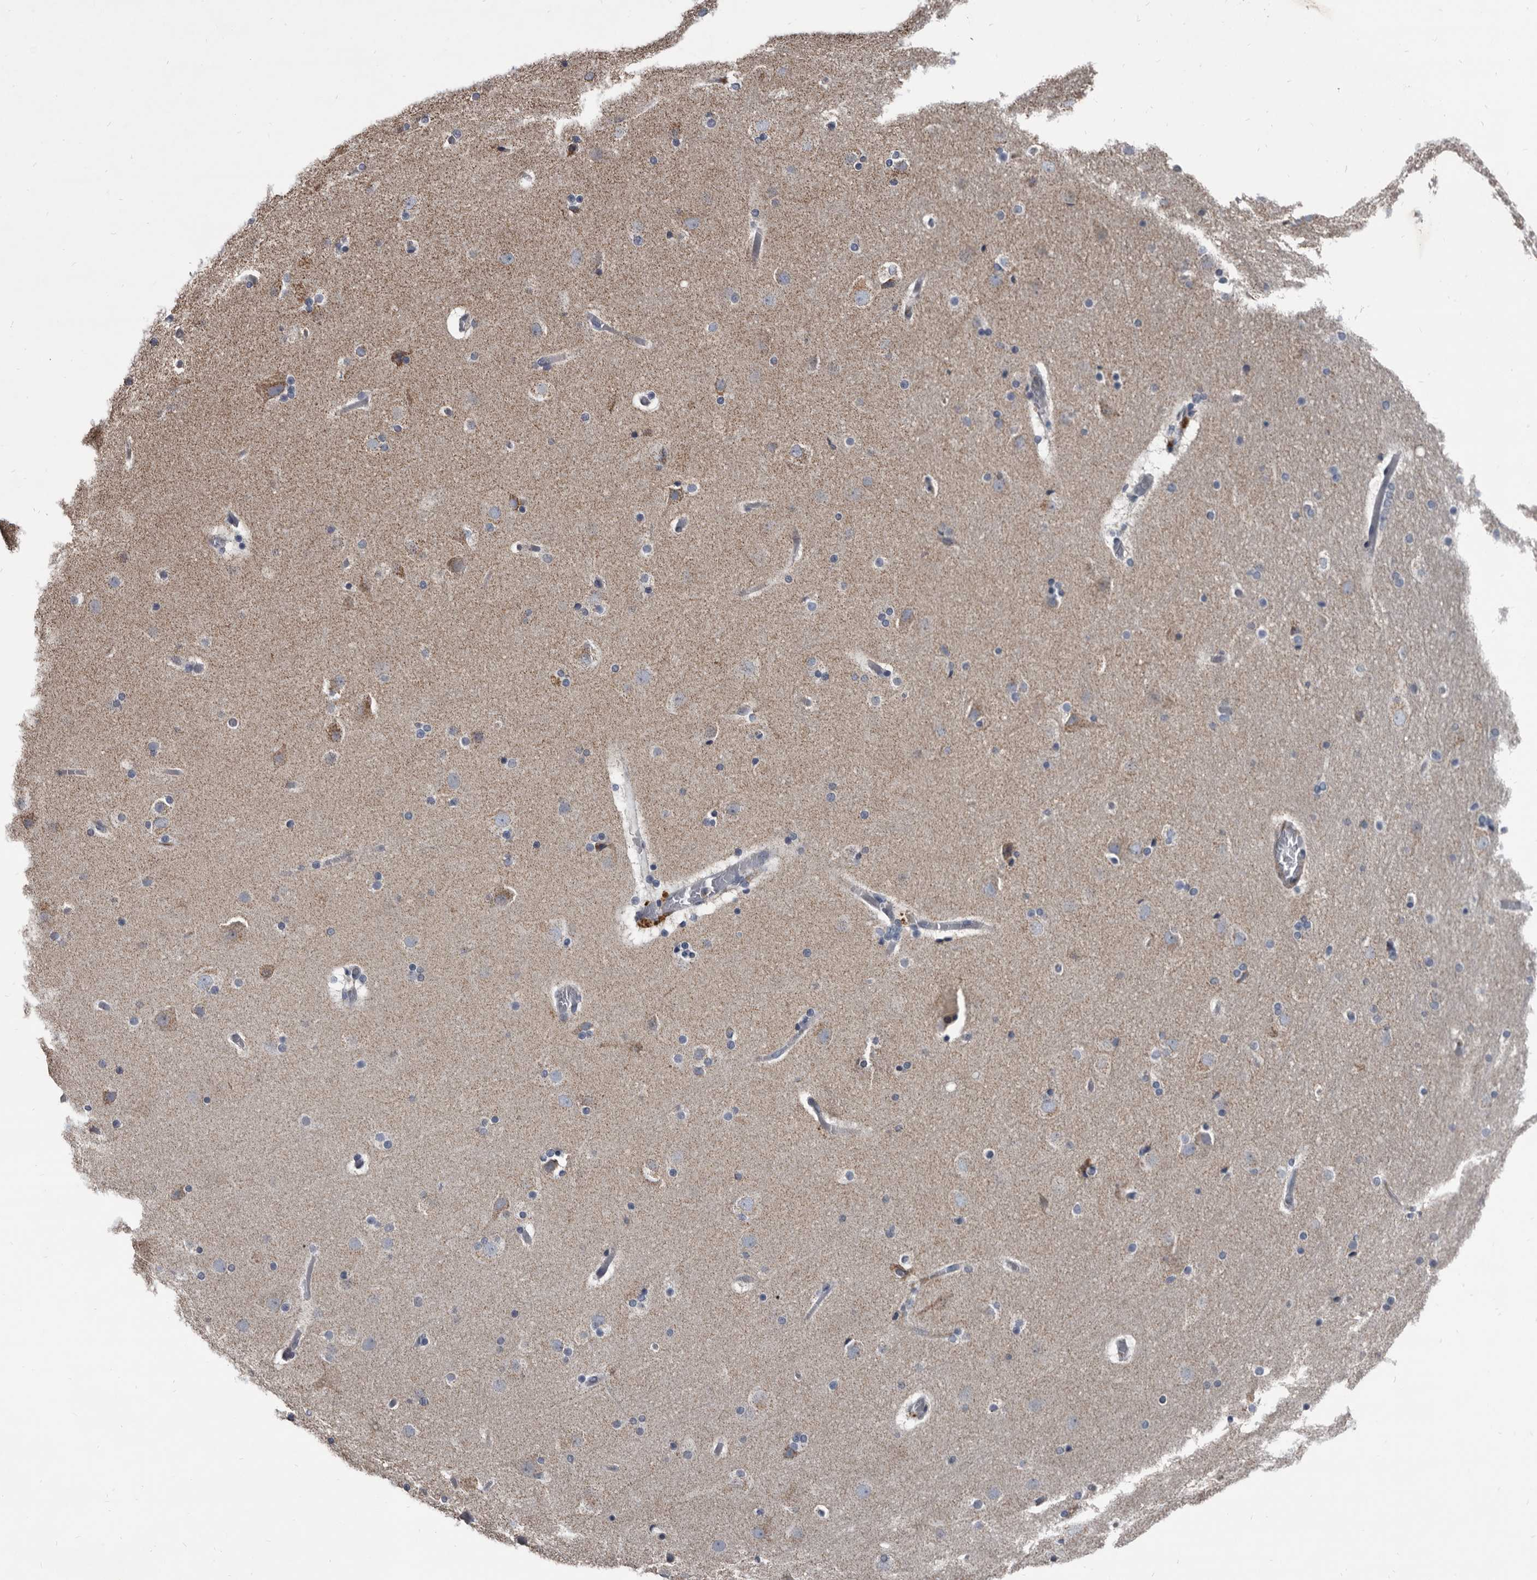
{"staining": {"intensity": "negative", "quantity": "none", "location": "none"}, "tissue": "cerebral cortex", "cell_type": "Endothelial cells", "image_type": "normal", "snomed": [{"axis": "morphology", "description": "Normal tissue, NOS"}, {"axis": "topography", "description": "Cerebral cortex"}], "caption": "Cerebral cortex was stained to show a protein in brown. There is no significant staining in endothelial cells. (DAB (3,3'-diaminobenzidine) immunohistochemistry (IHC), high magnification).", "gene": "GREB1", "patient": {"sex": "male", "age": 57}}